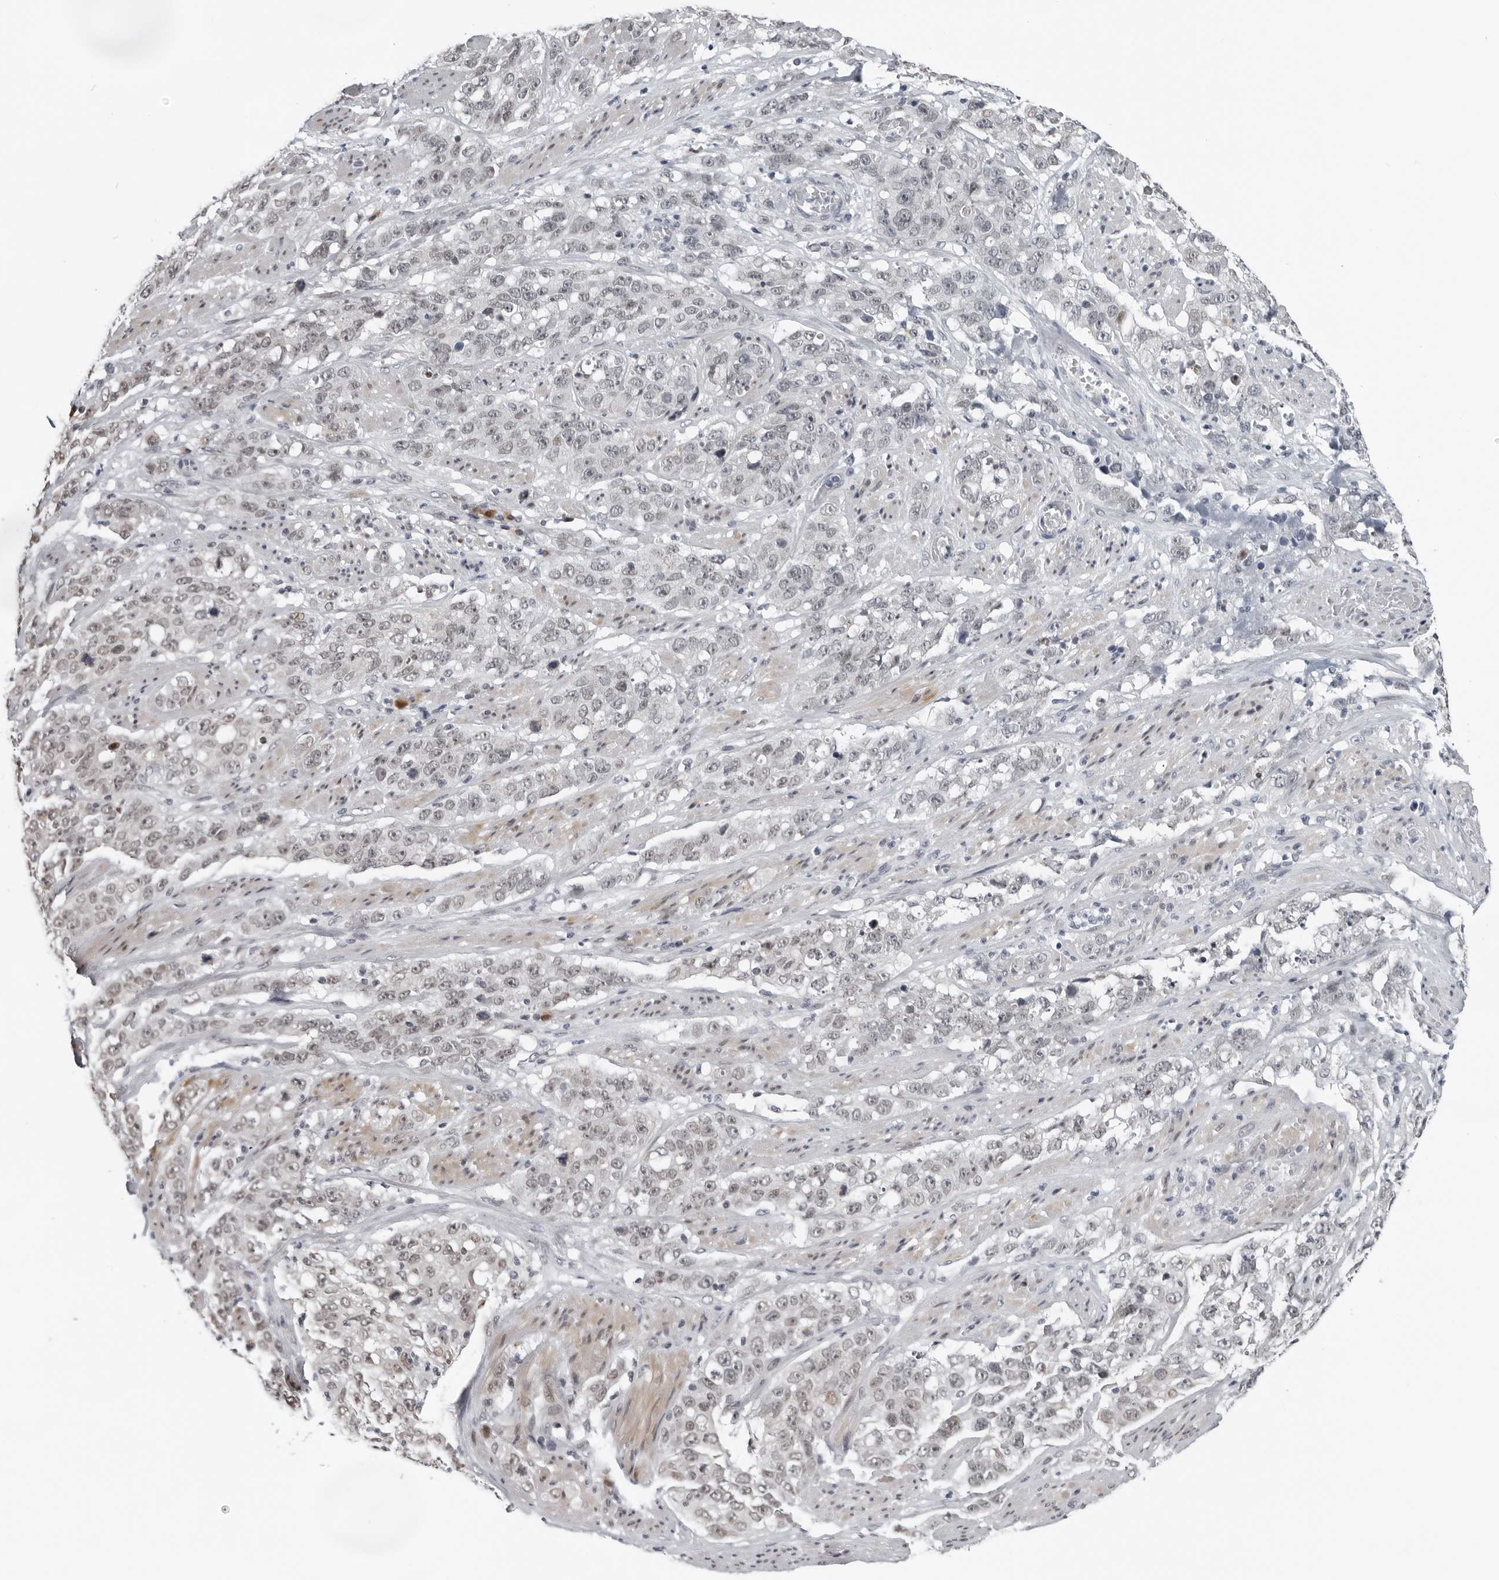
{"staining": {"intensity": "negative", "quantity": "none", "location": "none"}, "tissue": "stomach cancer", "cell_type": "Tumor cells", "image_type": "cancer", "snomed": [{"axis": "morphology", "description": "Adenocarcinoma, NOS"}, {"axis": "topography", "description": "Stomach"}], "caption": "Immunohistochemistry (IHC) of human stomach cancer reveals no positivity in tumor cells.", "gene": "PPP1R42", "patient": {"sex": "male", "age": 48}}